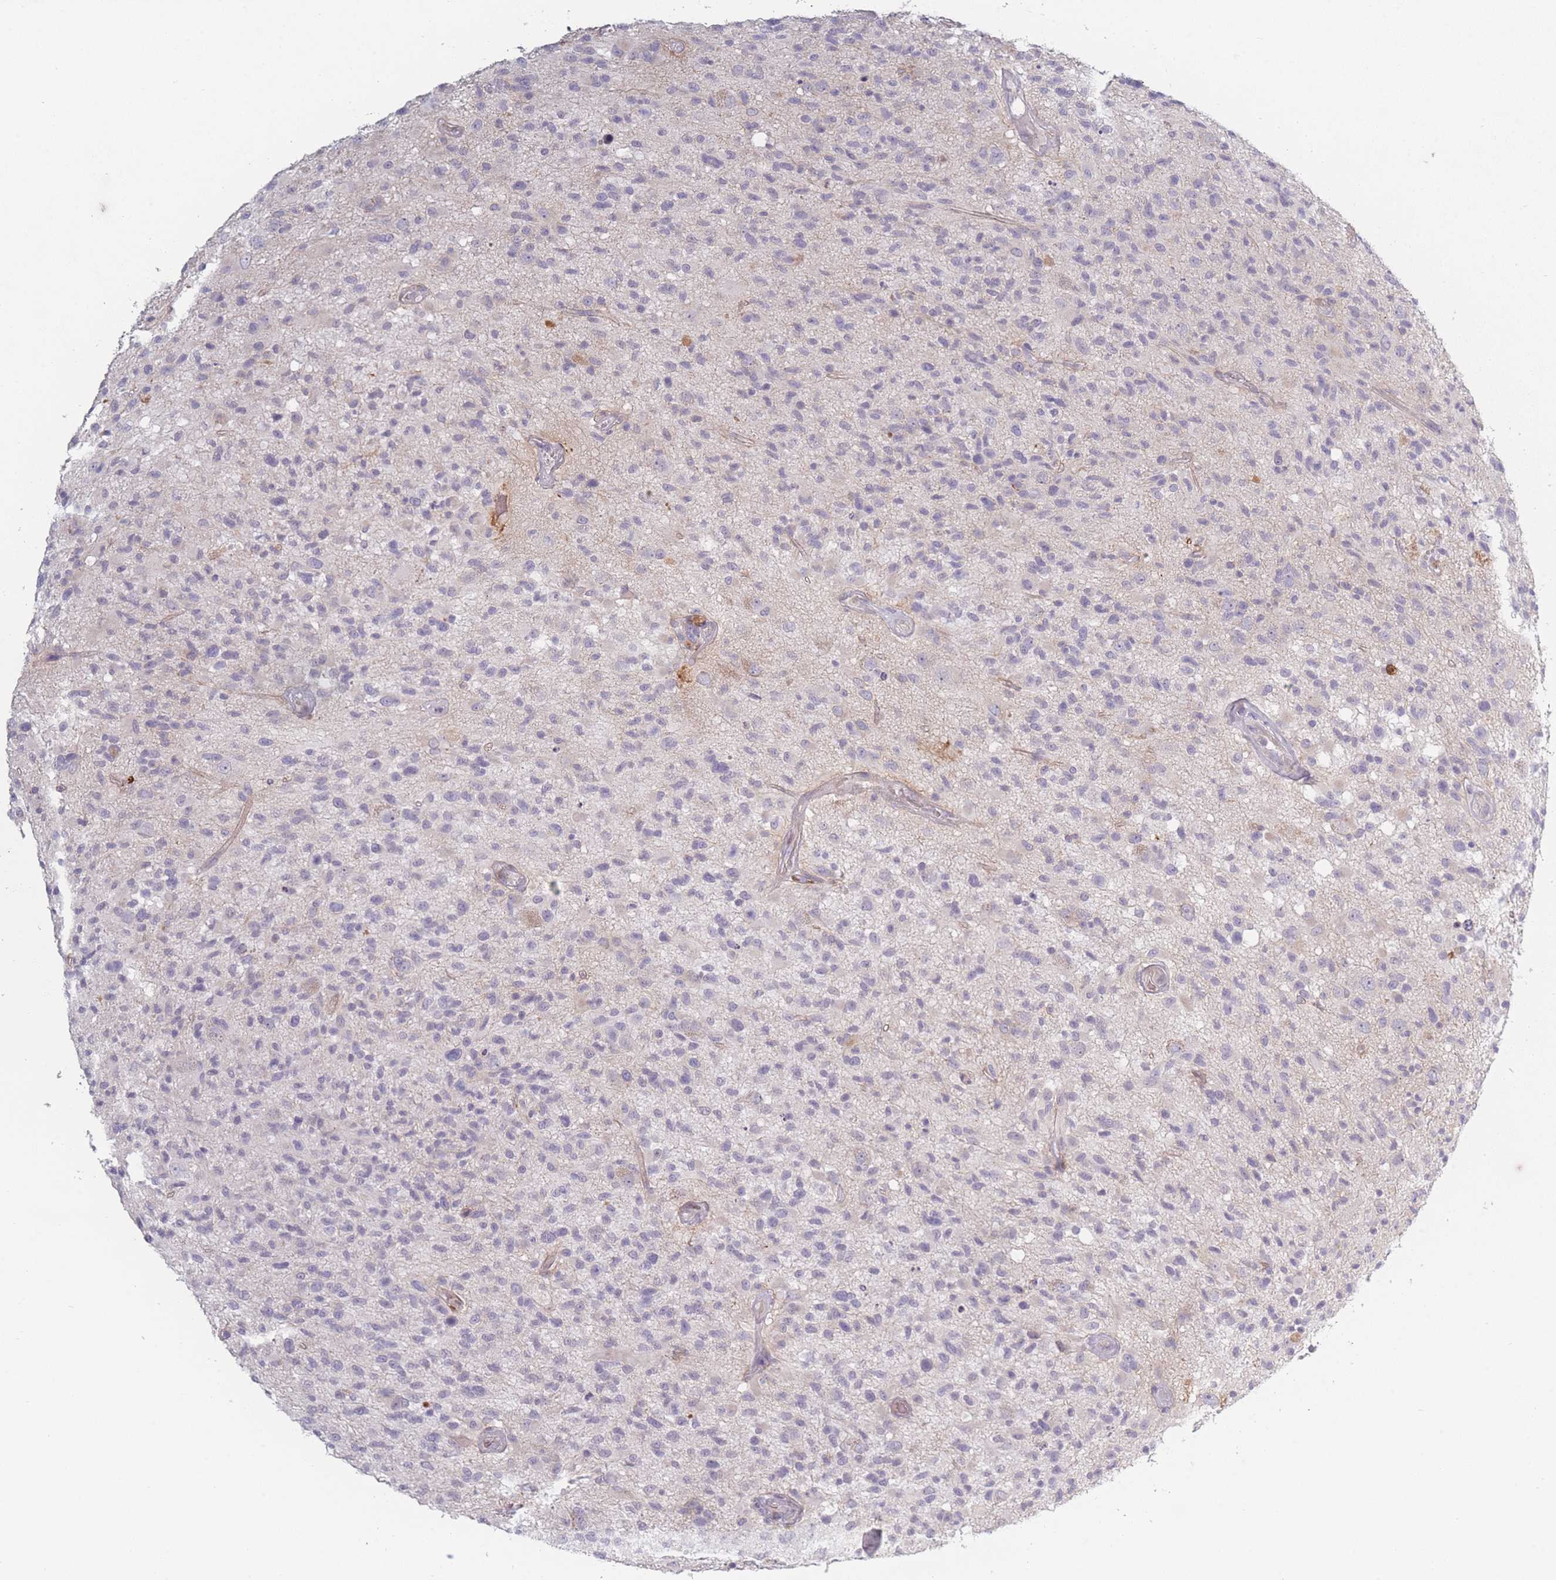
{"staining": {"intensity": "negative", "quantity": "none", "location": "none"}, "tissue": "glioma", "cell_type": "Tumor cells", "image_type": "cancer", "snomed": [{"axis": "morphology", "description": "Glioma, malignant, High grade"}, {"axis": "morphology", "description": "Glioblastoma, NOS"}, {"axis": "topography", "description": "Brain"}], "caption": "This is an immunohistochemistry micrograph of glioblastoma. There is no staining in tumor cells.", "gene": "RASL10B", "patient": {"sex": "male", "age": 60}}